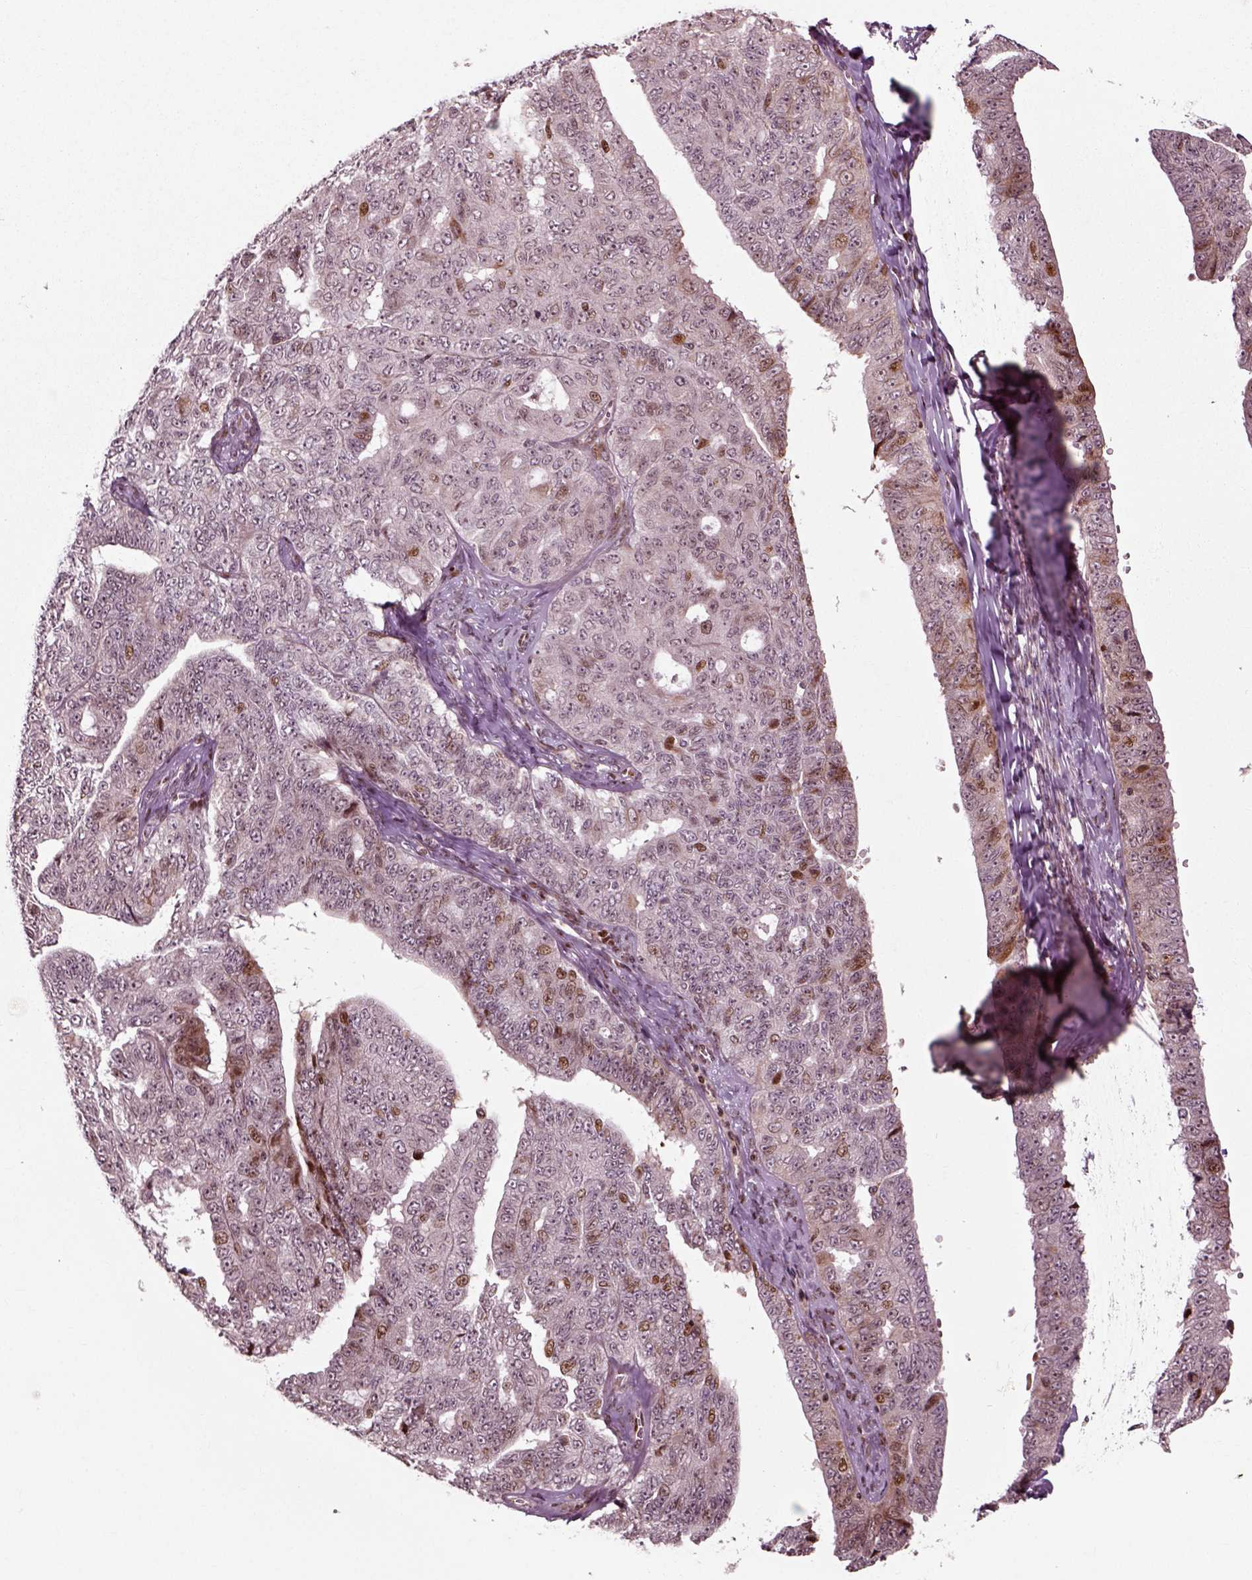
{"staining": {"intensity": "moderate", "quantity": "<25%", "location": "nuclear"}, "tissue": "ovarian cancer", "cell_type": "Tumor cells", "image_type": "cancer", "snomed": [{"axis": "morphology", "description": "Cystadenocarcinoma, serous, NOS"}, {"axis": "topography", "description": "Ovary"}], "caption": "Immunohistochemical staining of serous cystadenocarcinoma (ovarian) exhibits low levels of moderate nuclear protein expression in approximately <25% of tumor cells.", "gene": "CDC14A", "patient": {"sex": "female", "age": 71}}